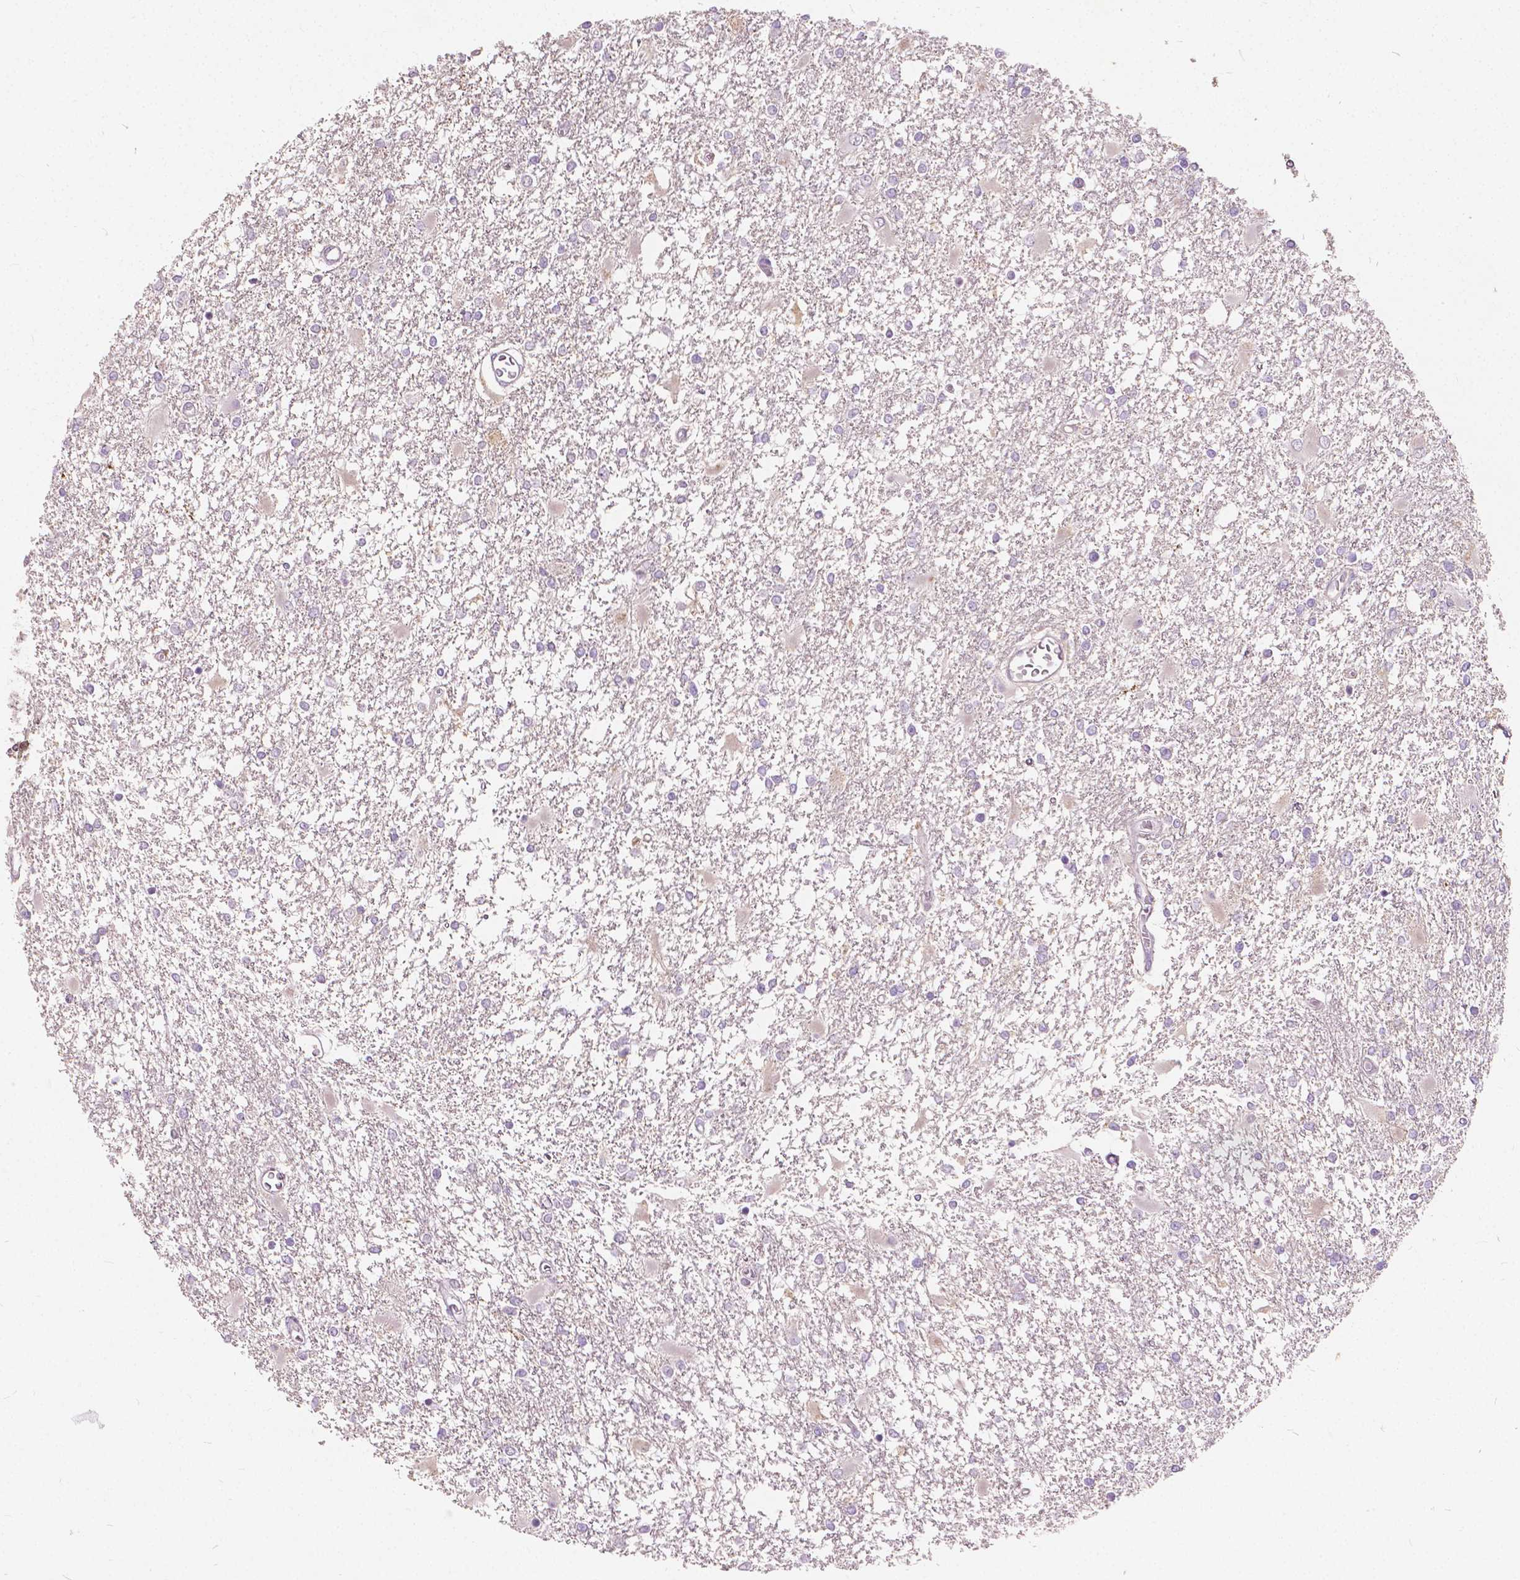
{"staining": {"intensity": "negative", "quantity": "none", "location": "none"}, "tissue": "glioma", "cell_type": "Tumor cells", "image_type": "cancer", "snomed": [{"axis": "morphology", "description": "Glioma, malignant, High grade"}, {"axis": "topography", "description": "Cerebral cortex"}], "caption": "A high-resolution histopathology image shows IHC staining of malignant high-grade glioma, which exhibits no significant staining in tumor cells.", "gene": "DLX6", "patient": {"sex": "male", "age": 79}}